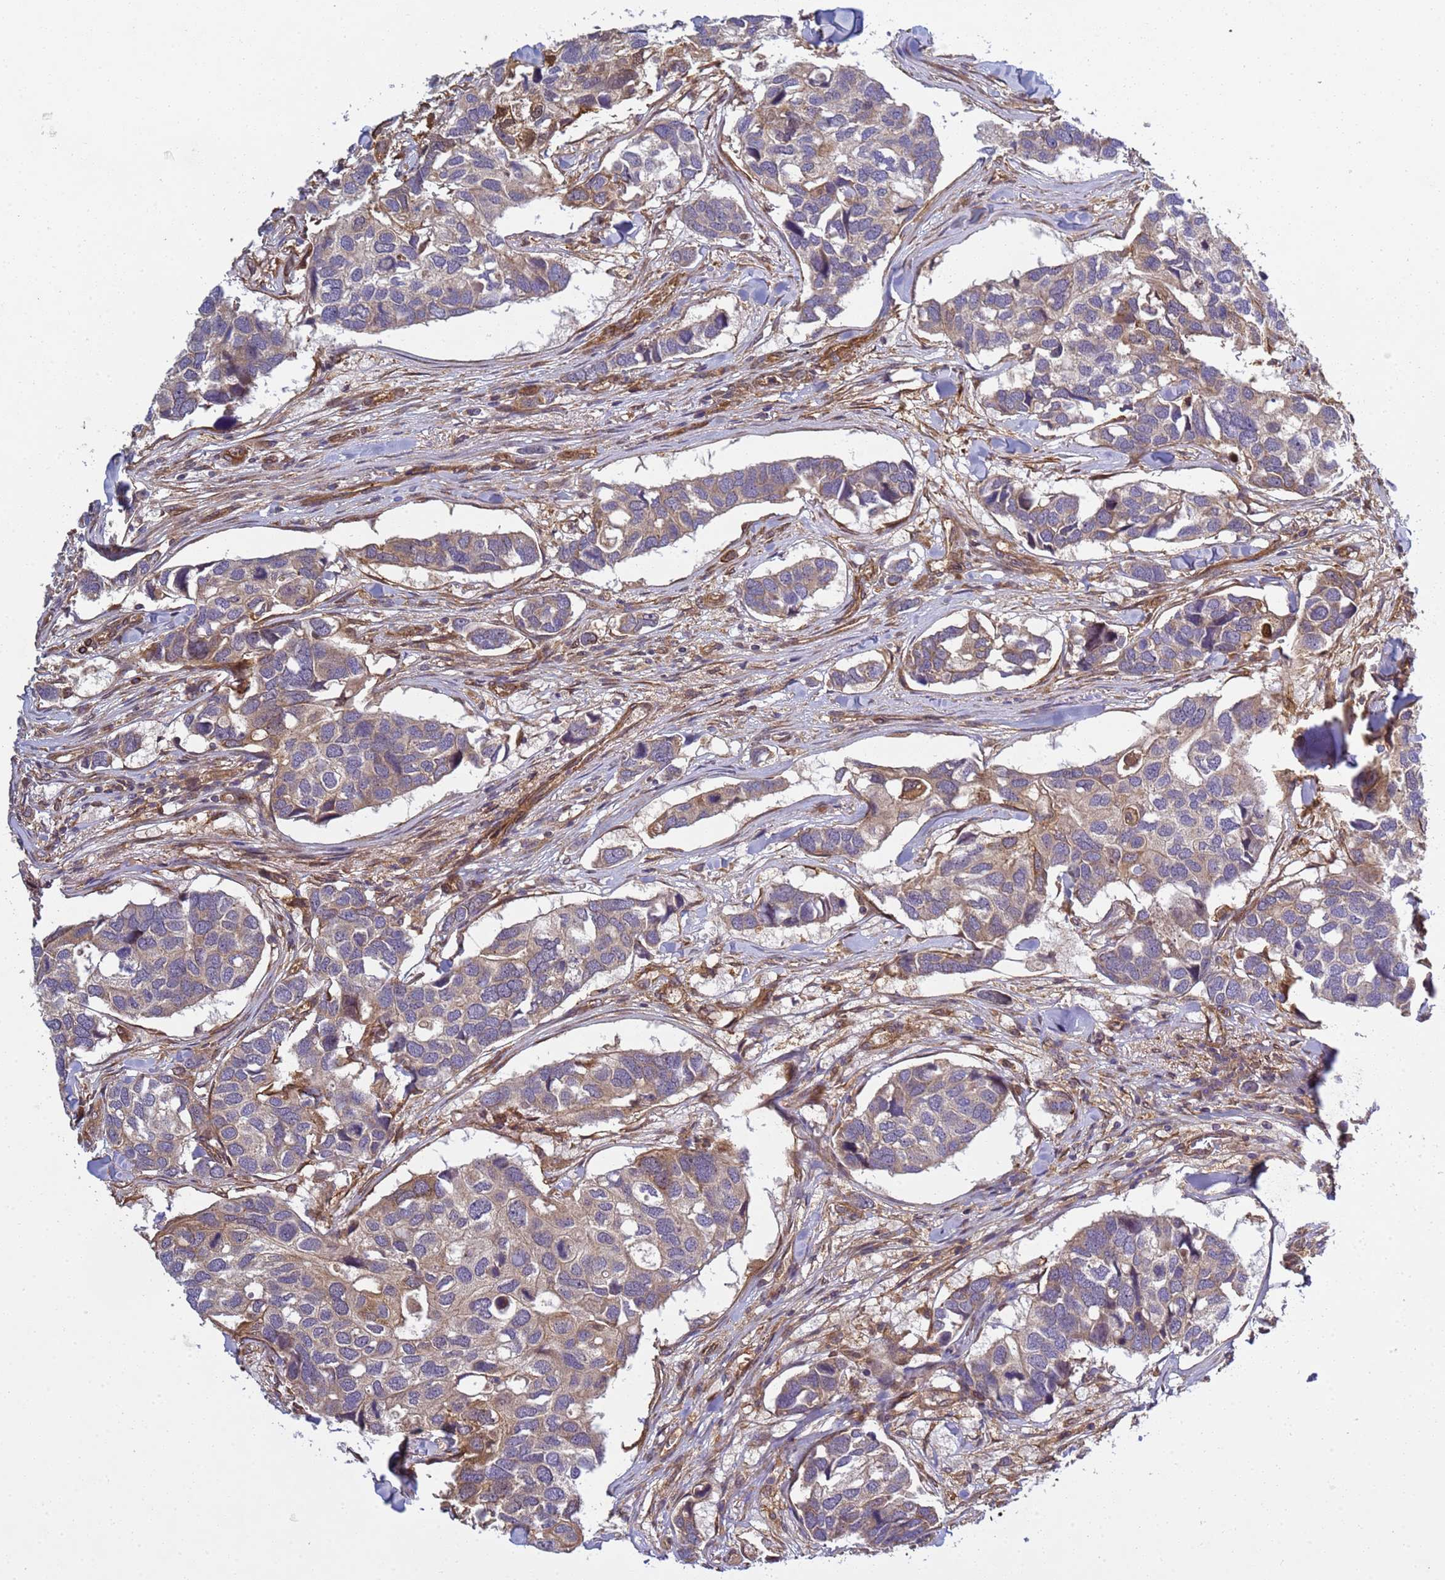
{"staining": {"intensity": "weak", "quantity": "<25%", "location": "cytoplasmic/membranous"}, "tissue": "breast cancer", "cell_type": "Tumor cells", "image_type": "cancer", "snomed": [{"axis": "morphology", "description": "Duct carcinoma"}, {"axis": "topography", "description": "Breast"}], "caption": "There is no significant positivity in tumor cells of breast cancer.", "gene": "C8orf34", "patient": {"sex": "female", "age": 83}}